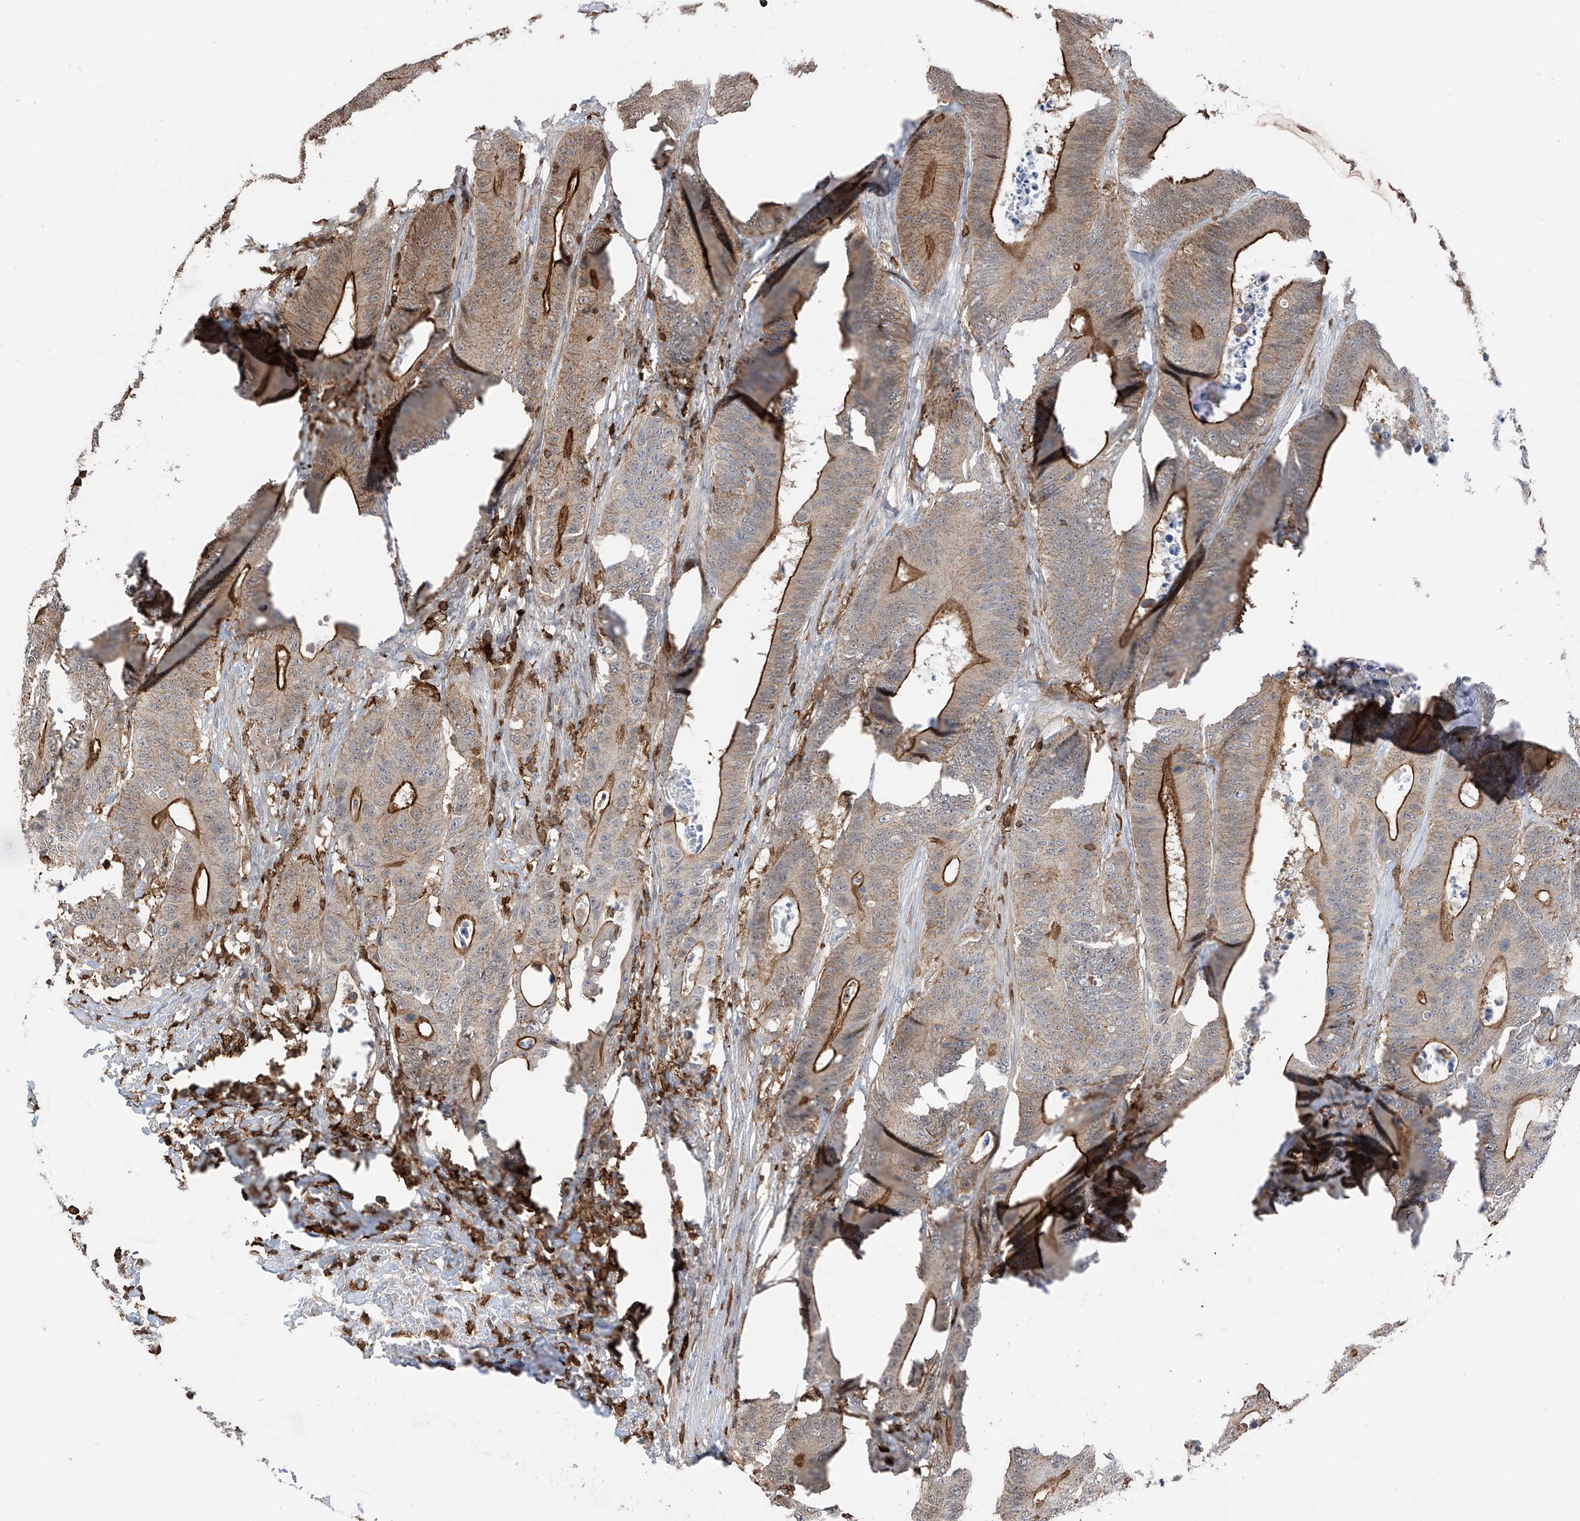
{"staining": {"intensity": "strong", "quantity": "25%-75%", "location": "cytoplasmic/membranous"}, "tissue": "colorectal cancer", "cell_type": "Tumor cells", "image_type": "cancer", "snomed": [{"axis": "morphology", "description": "Adenocarcinoma, NOS"}, {"axis": "topography", "description": "Colon"}], "caption": "IHC (DAB) staining of human adenocarcinoma (colorectal) shows strong cytoplasmic/membranous protein expression in about 25%-75% of tumor cells.", "gene": "MICAL1", "patient": {"sex": "male", "age": 83}}